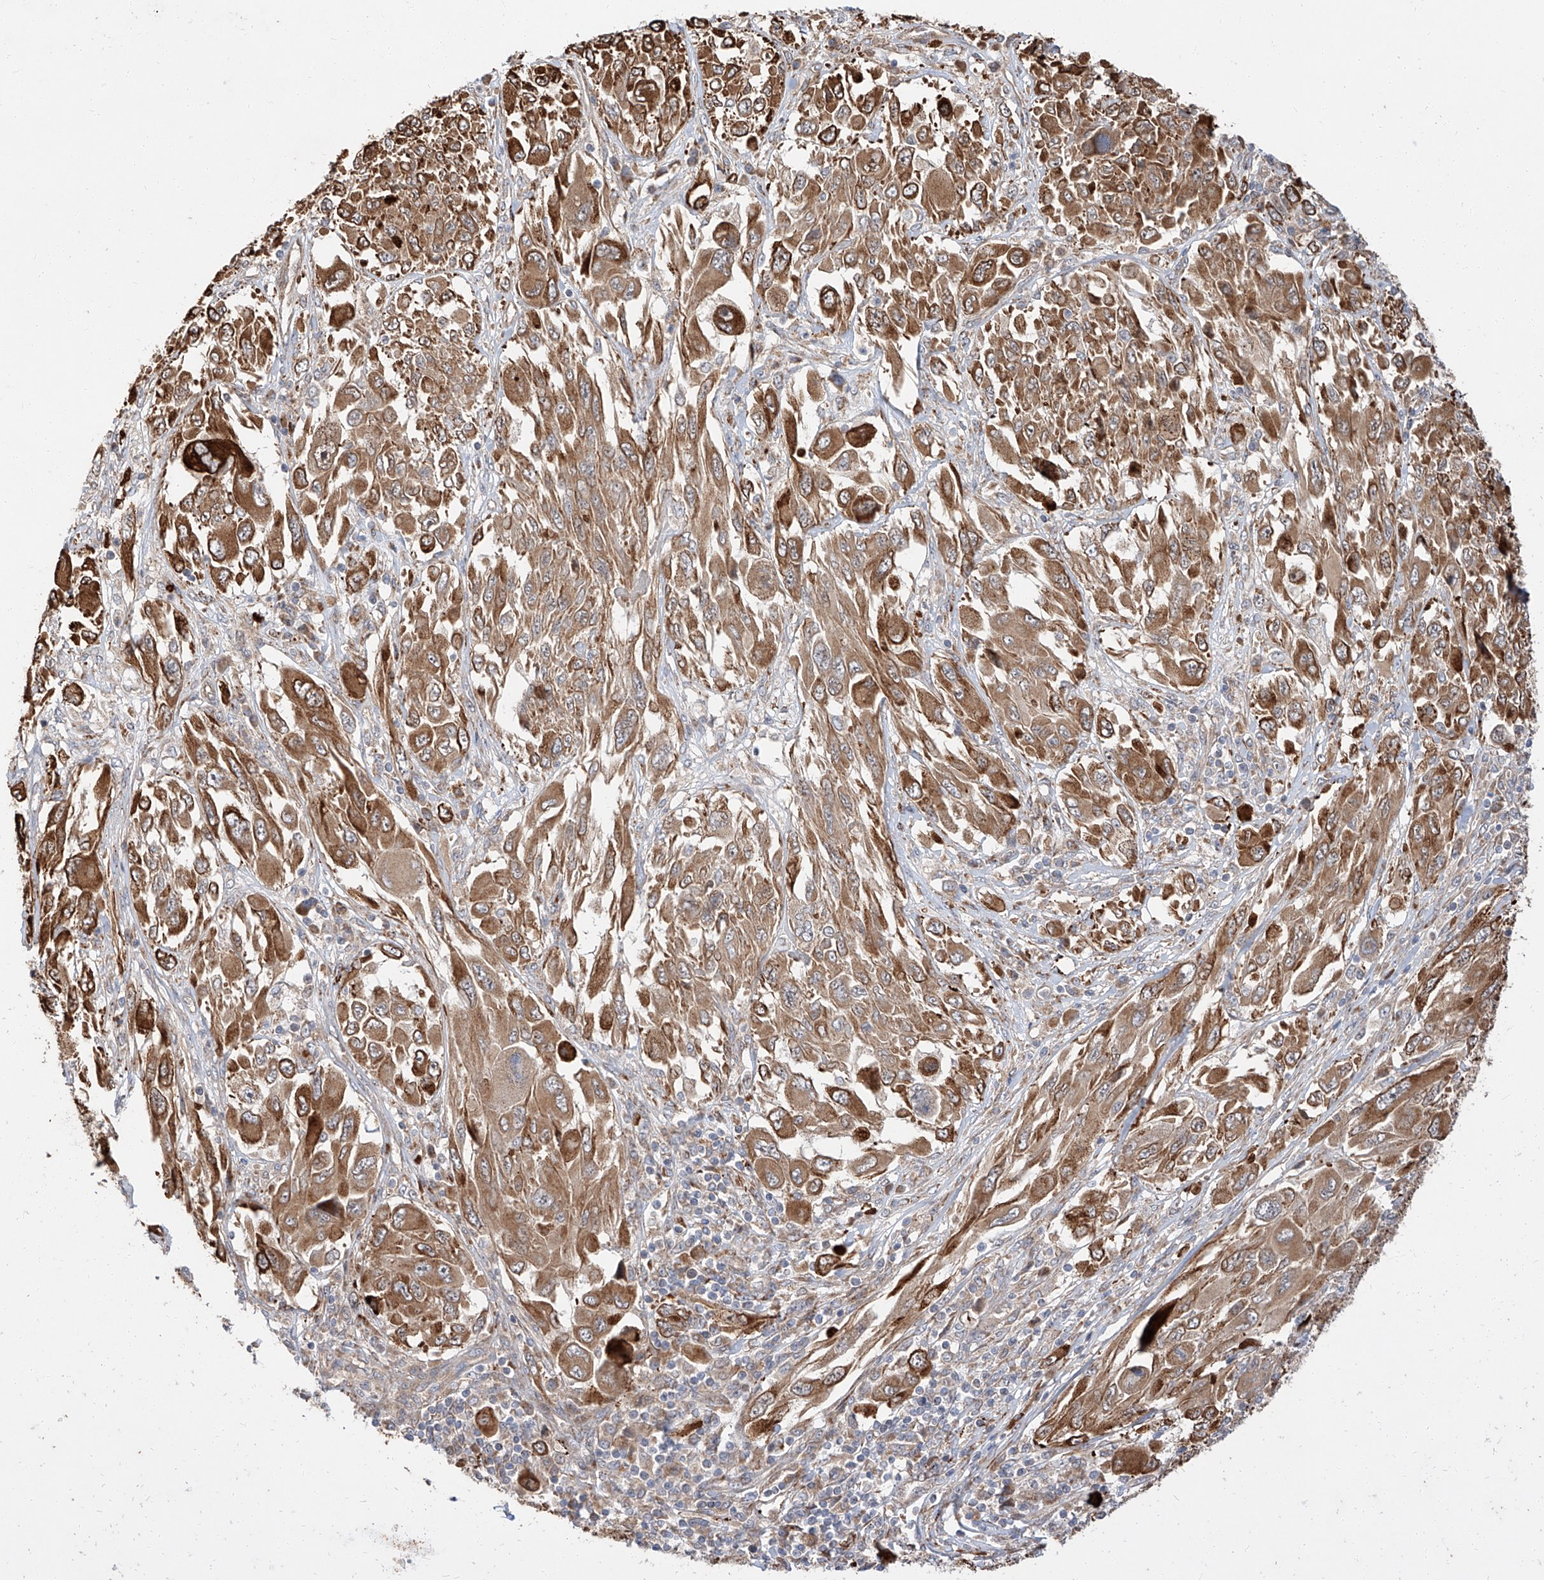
{"staining": {"intensity": "moderate", "quantity": ">75%", "location": "cytoplasmic/membranous"}, "tissue": "melanoma", "cell_type": "Tumor cells", "image_type": "cancer", "snomed": [{"axis": "morphology", "description": "Malignant melanoma, NOS"}, {"axis": "topography", "description": "Skin"}], "caption": "The histopathology image shows staining of melanoma, revealing moderate cytoplasmic/membranous protein staining (brown color) within tumor cells. Using DAB (3,3'-diaminobenzidine) (brown) and hematoxylin (blue) stains, captured at high magnification using brightfield microscopy.", "gene": "DIRAS3", "patient": {"sex": "female", "age": 91}}